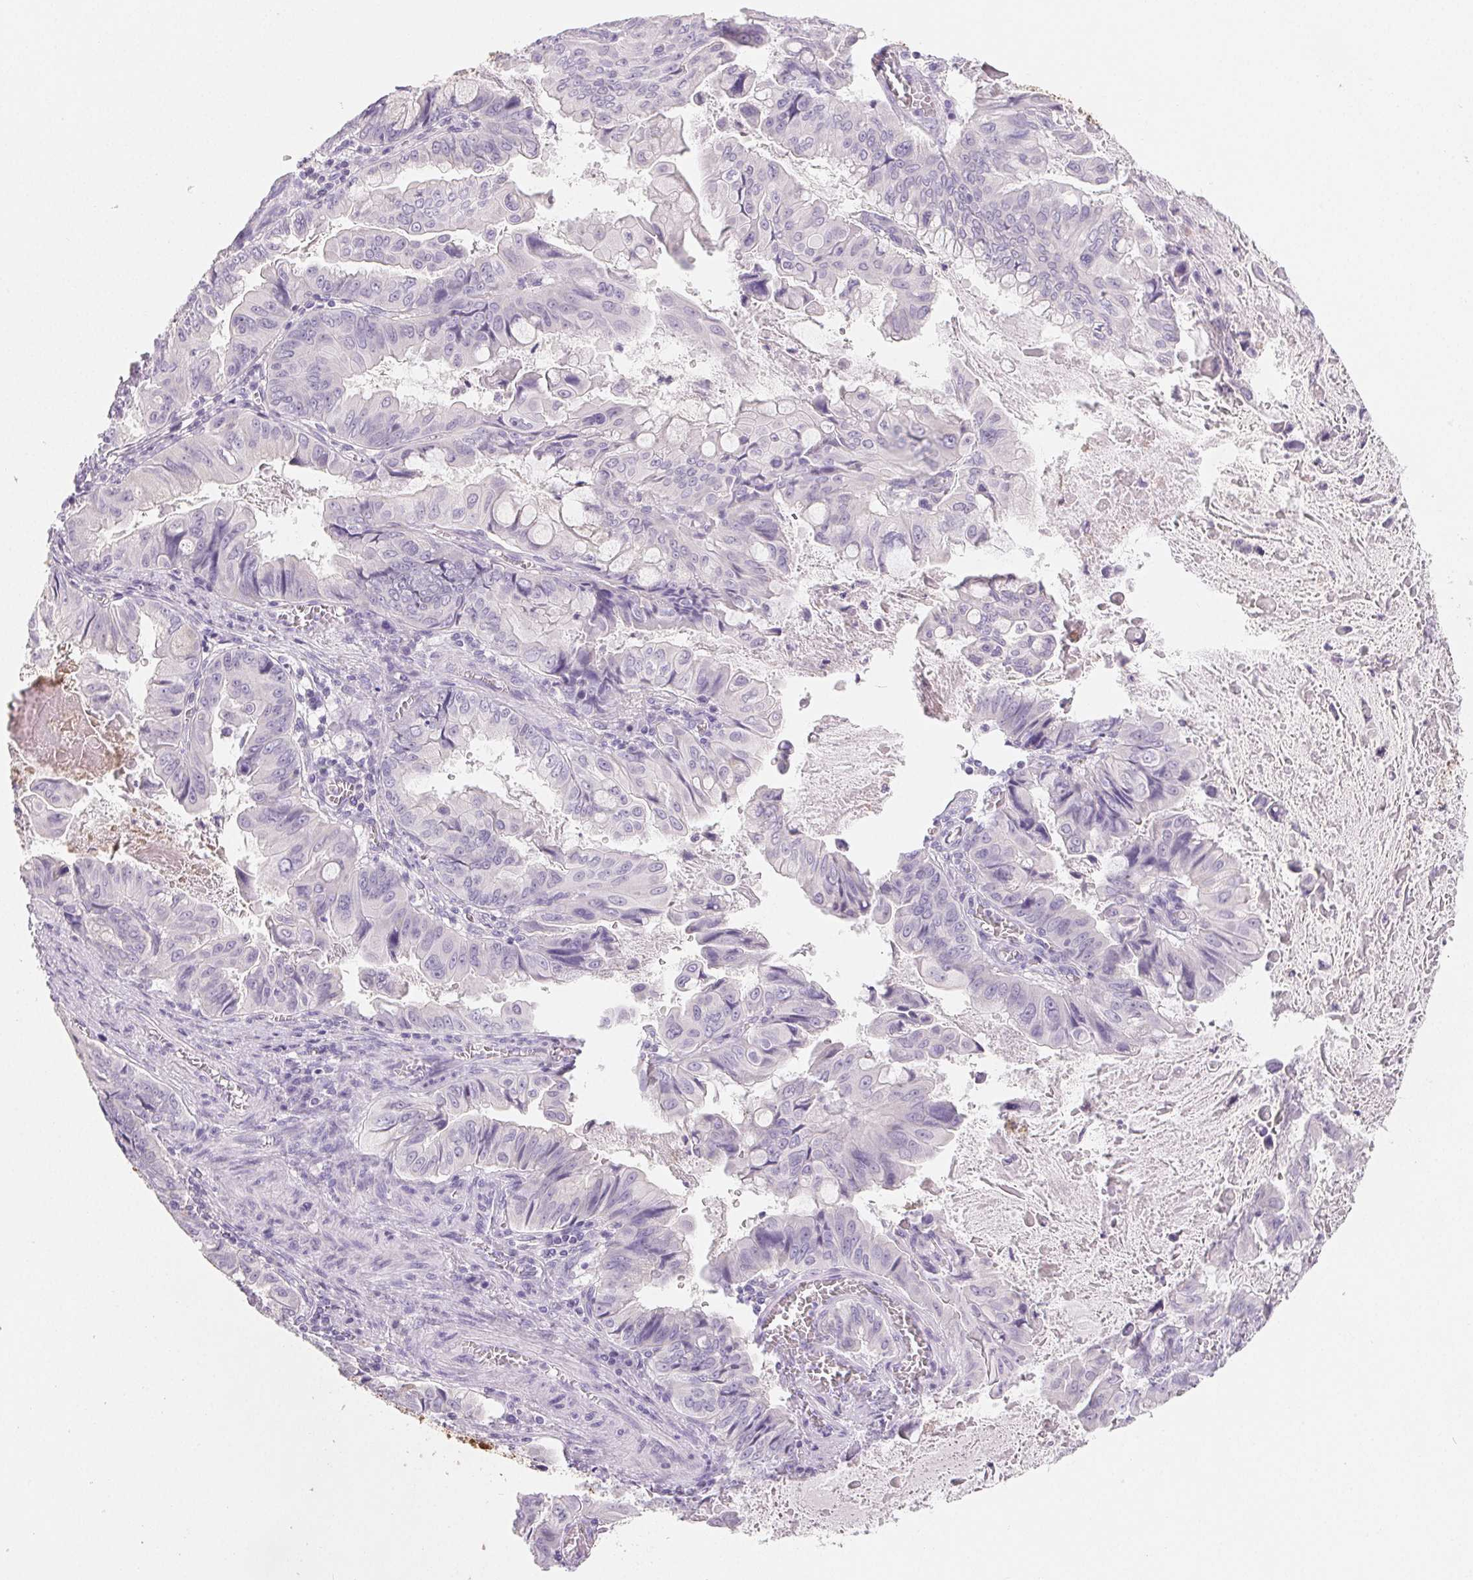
{"staining": {"intensity": "negative", "quantity": "none", "location": "none"}, "tissue": "stomach cancer", "cell_type": "Tumor cells", "image_type": "cancer", "snomed": [{"axis": "morphology", "description": "Adenocarcinoma, NOS"}, {"axis": "topography", "description": "Stomach, upper"}], "caption": "Stomach adenocarcinoma was stained to show a protein in brown. There is no significant staining in tumor cells.", "gene": "SPACA5B", "patient": {"sex": "male", "age": 80}}